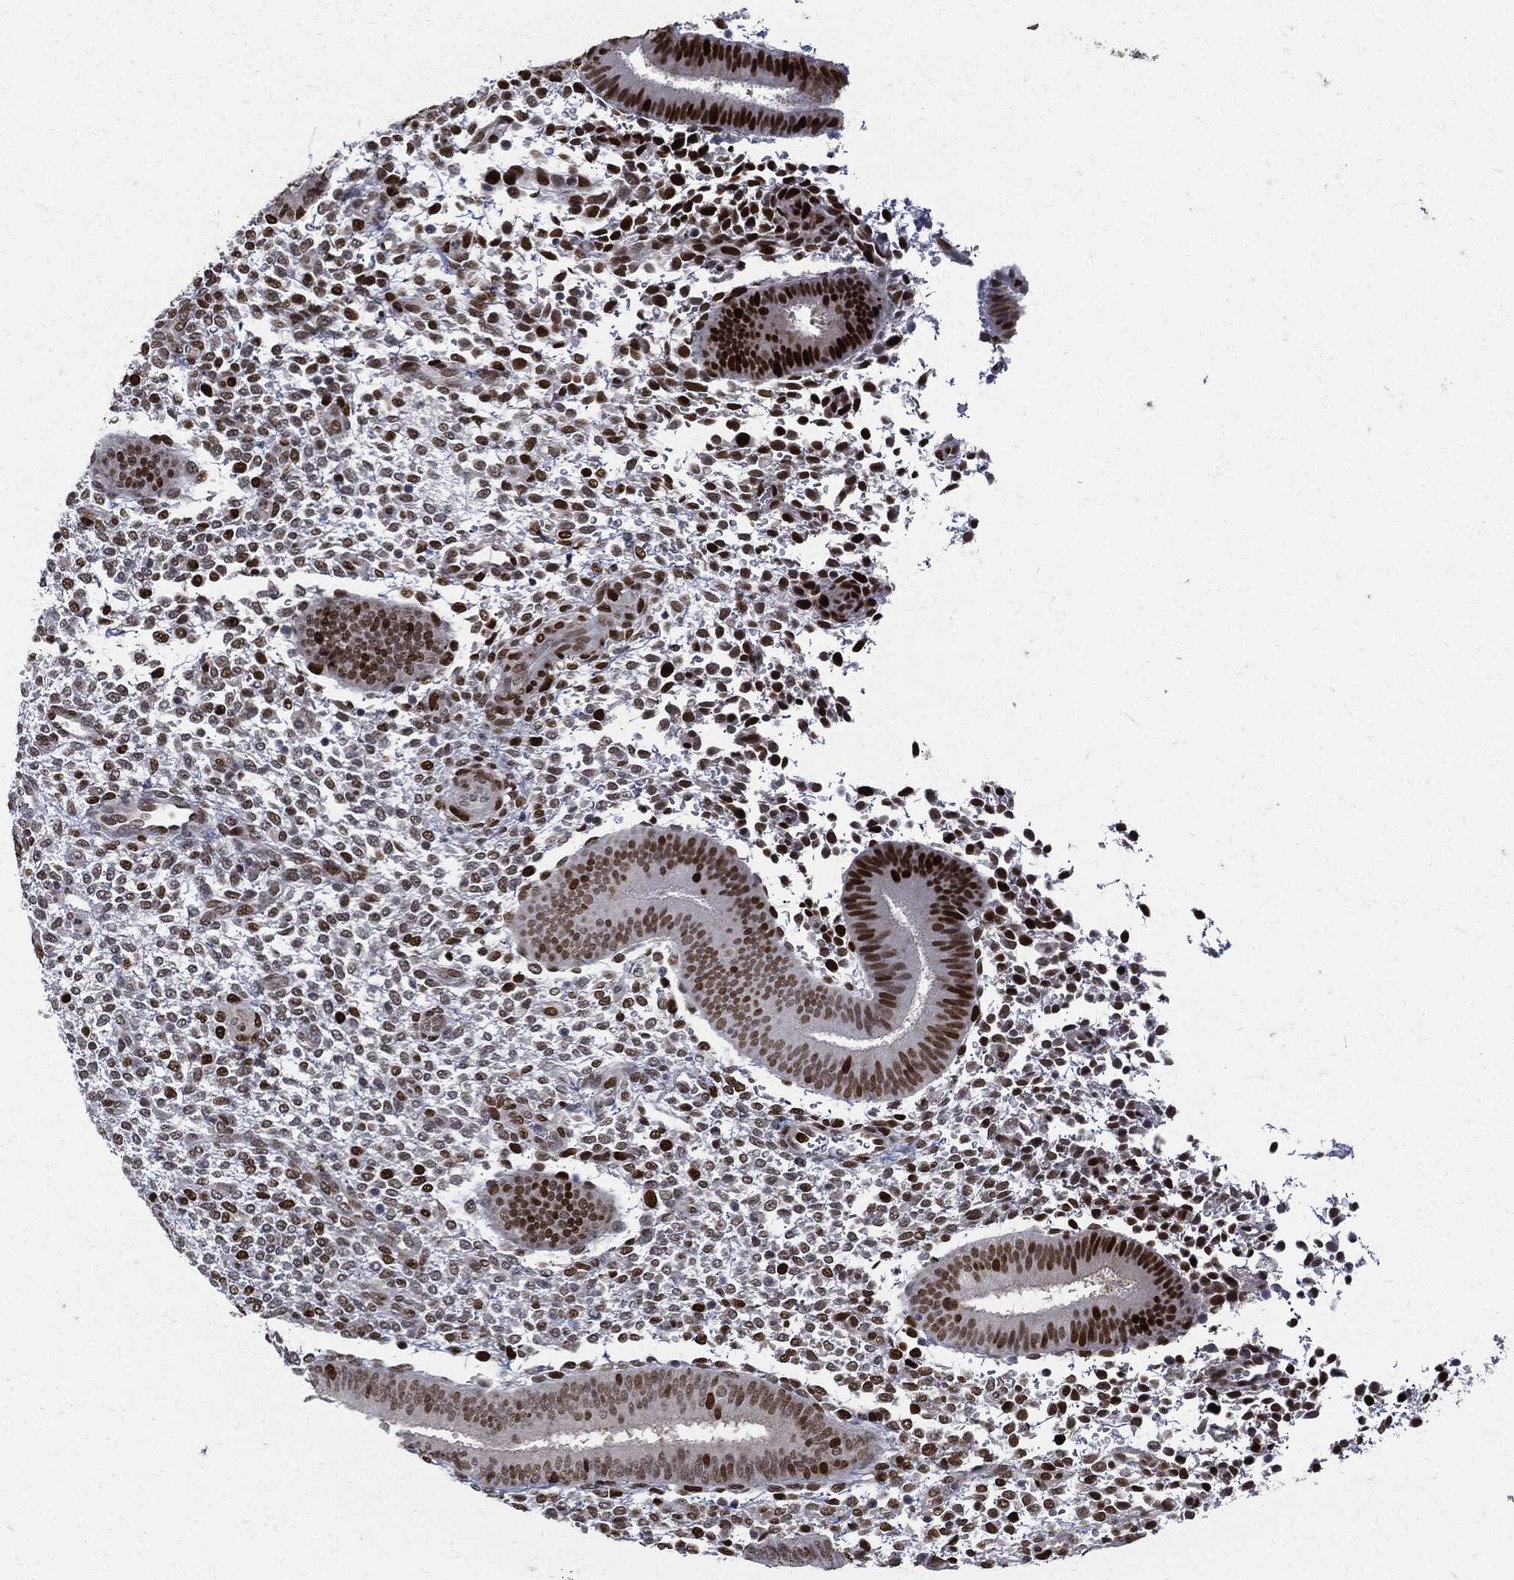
{"staining": {"intensity": "strong", "quantity": "<25%", "location": "nuclear"}, "tissue": "endometrium", "cell_type": "Cells in endometrial stroma", "image_type": "normal", "snomed": [{"axis": "morphology", "description": "Normal tissue, NOS"}, {"axis": "topography", "description": "Endometrium"}], "caption": "Immunohistochemistry (DAB (3,3'-diaminobenzidine)) staining of normal endometrium shows strong nuclear protein staining in approximately <25% of cells in endometrial stroma.", "gene": "PCNA", "patient": {"sex": "female", "age": 39}}